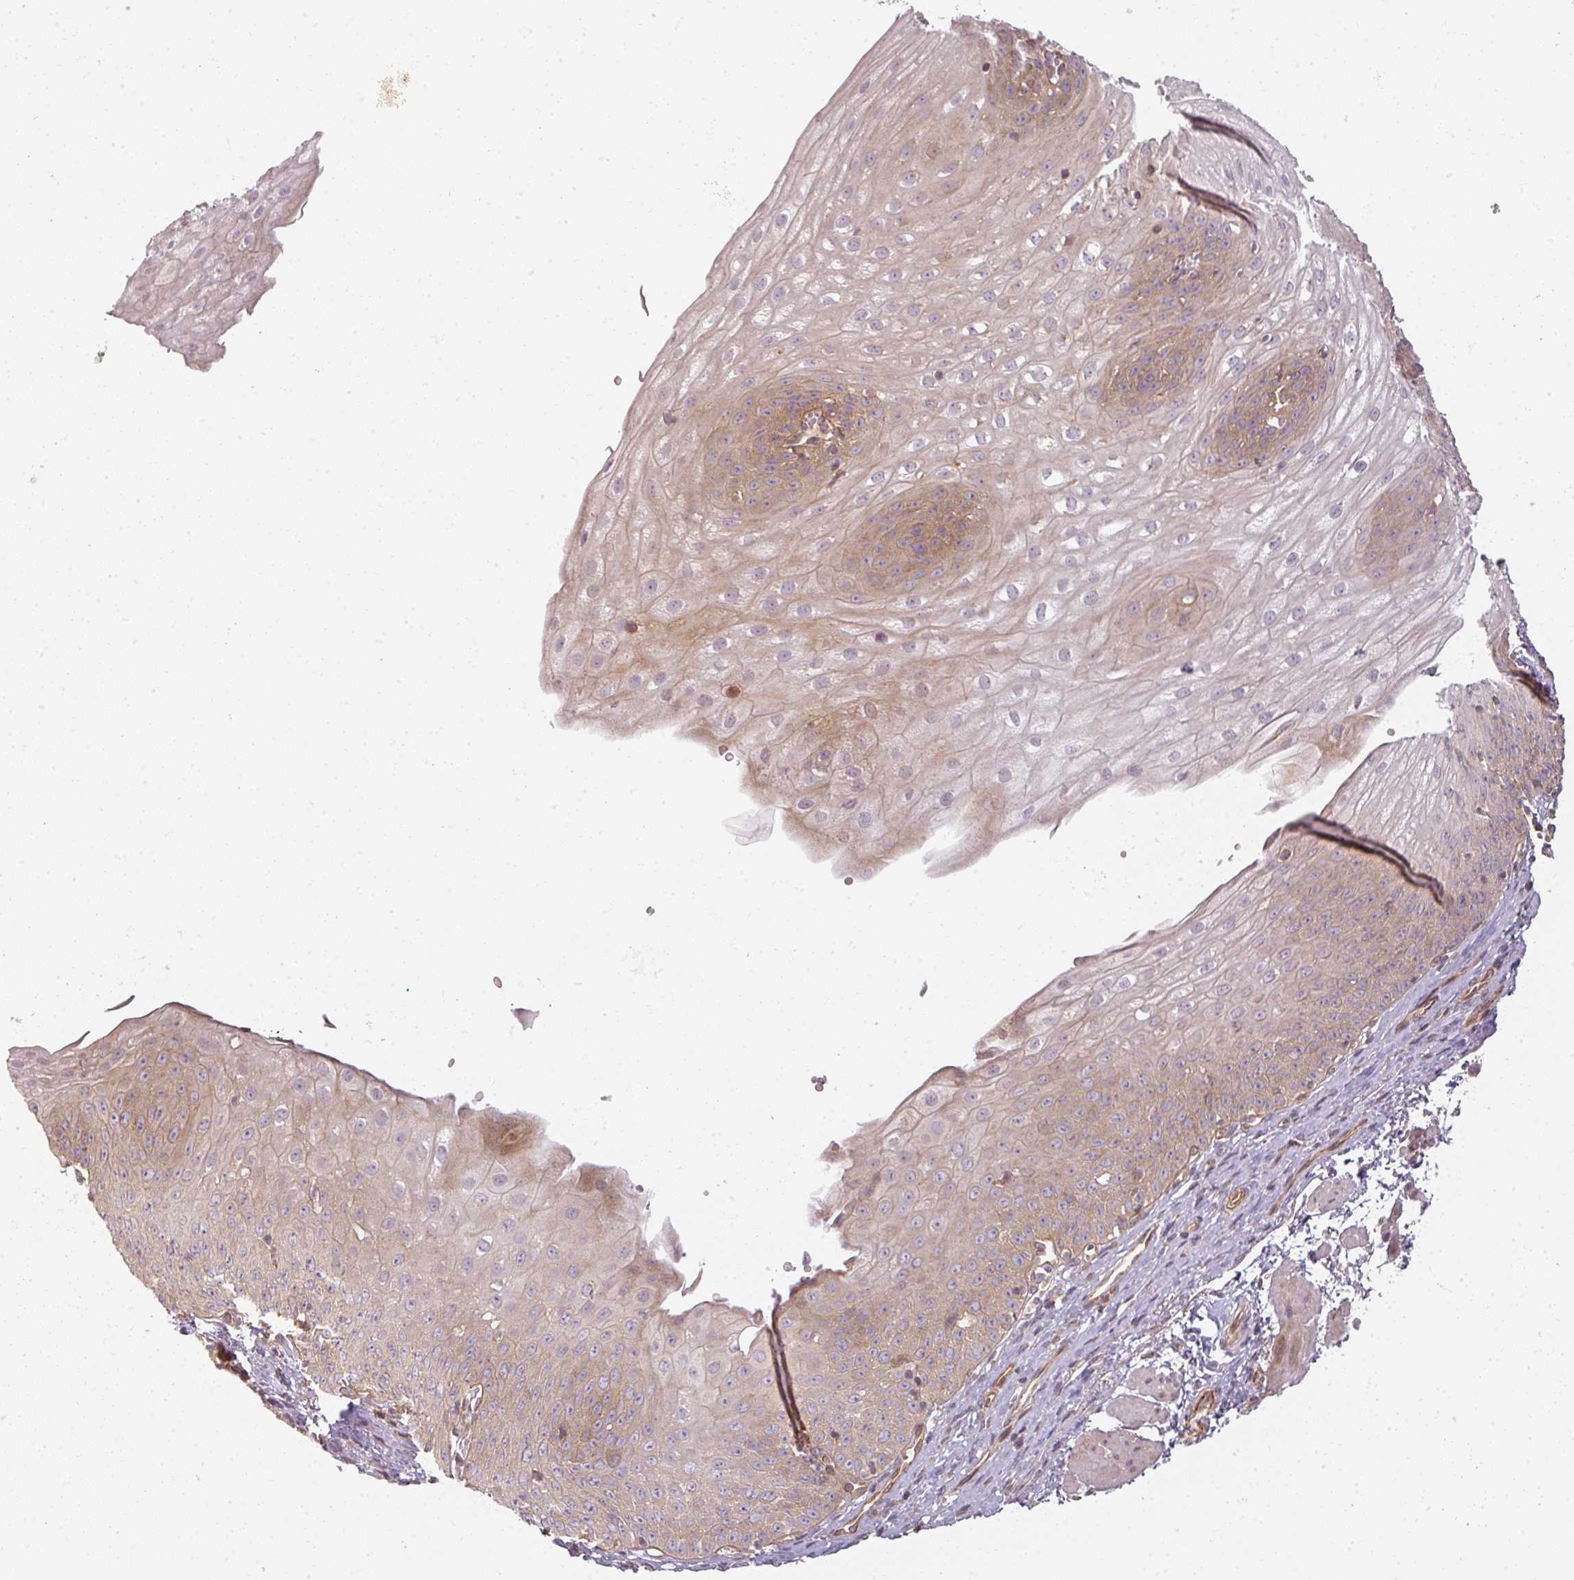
{"staining": {"intensity": "moderate", "quantity": "25%-75%", "location": "cytoplasmic/membranous"}, "tissue": "esophagus", "cell_type": "Squamous epithelial cells", "image_type": "normal", "snomed": [{"axis": "morphology", "description": "Normal tissue, NOS"}, {"axis": "topography", "description": "Esophagus"}], "caption": "Squamous epithelial cells display medium levels of moderate cytoplasmic/membranous staining in approximately 25%-75% of cells in unremarkable esophagus.", "gene": "CNOT1", "patient": {"sex": "male", "age": 71}}